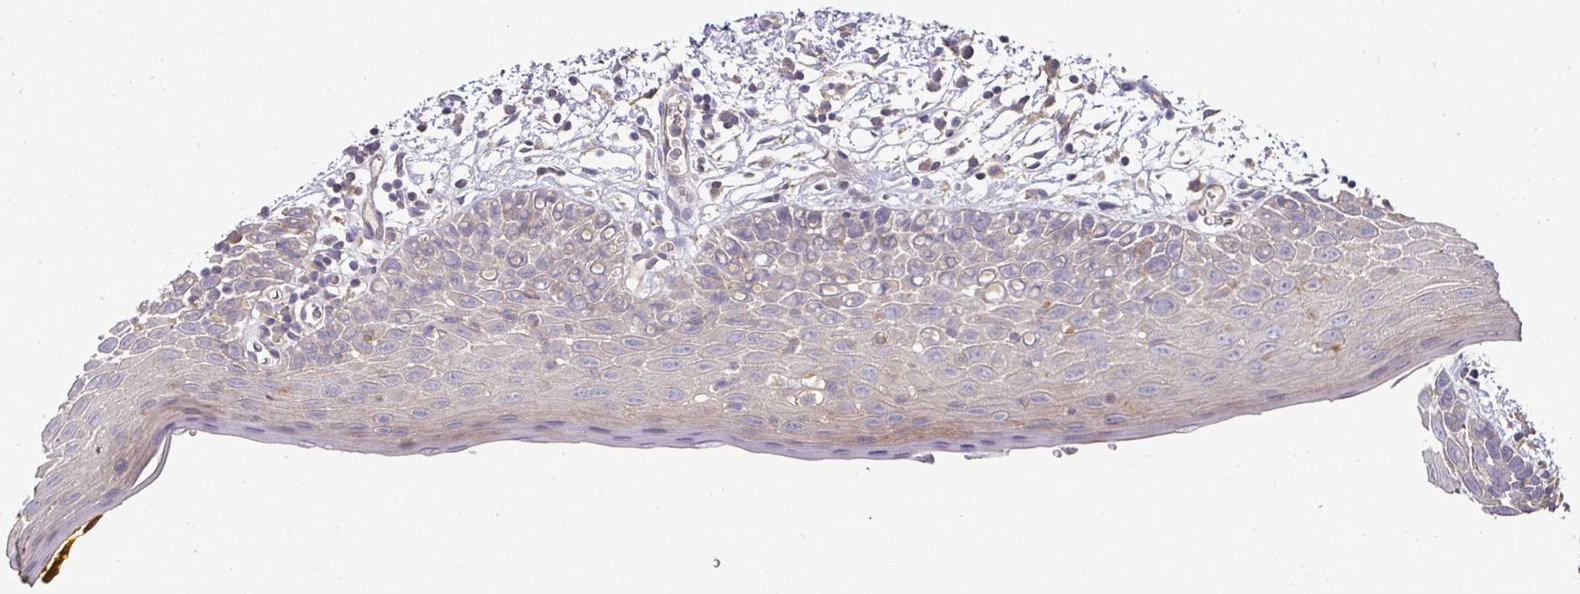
{"staining": {"intensity": "moderate", "quantity": "<25%", "location": "cytoplasmic/membranous"}, "tissue": "oral mucosa", "cell_type": "Squamous epithelial cells", "image_type": "normal", "snomed": [{"axis": "morphology", "description": "Normal tissue, NOS"}, {"axis": "morphology", "description": "Squamous cell carcinoma, NOS"}, {"axis": "topography", "description": "Oral tissue"}, {"axis": "topography", "description": "Tounge, NOS"}, {"axis": "topography", "description": "Head-Neck"}], "caption": "Moderate cytoplasmic/membranous positivity is appreciated in approximately <25% of squamous epithelial cells in unremarkable oral mucosa.", "gene": "C4orf48", "patient": {"sex": "male", "age": 76}}